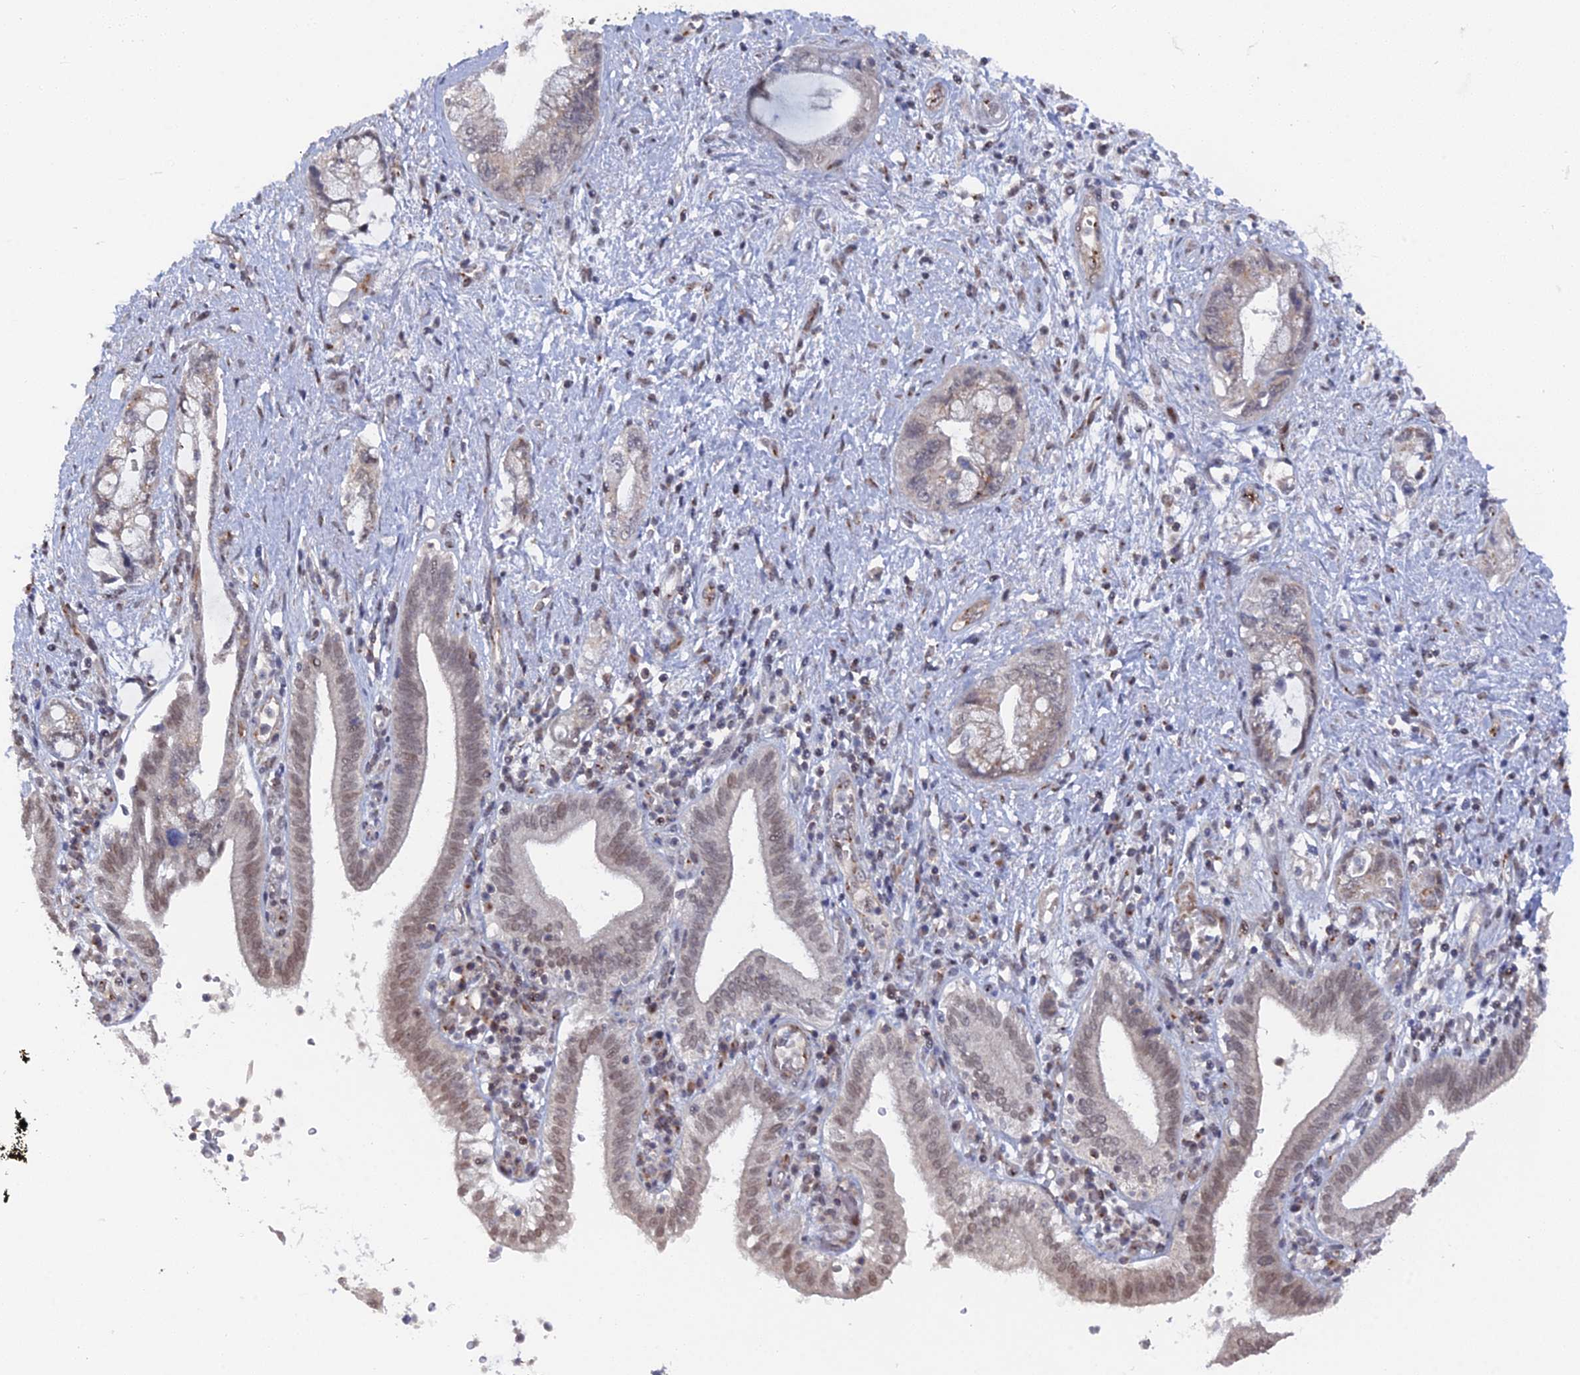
{"staining": {"intensity": "moderate", "quantity": "25%-75%", "location": "nuclear"}, "tissue": "pancreatic cancer", "cell_type": "Tumor cells", "image_type": "cancer", "snomed": [{"axis": "morphology", "description": "Adenocarcinoma, NOS"}, {"axis": "topography", "description": "Pancreas"}], "caption": "Immunohistochemical staining of pancreatic cancer (adenocarcinoma) displays medium levels of moderate nuclear expression in approximately 25%-75% of tumor cells.", "gene": "FHIP2A", "patient": {"sex": "female", "age": 73}}